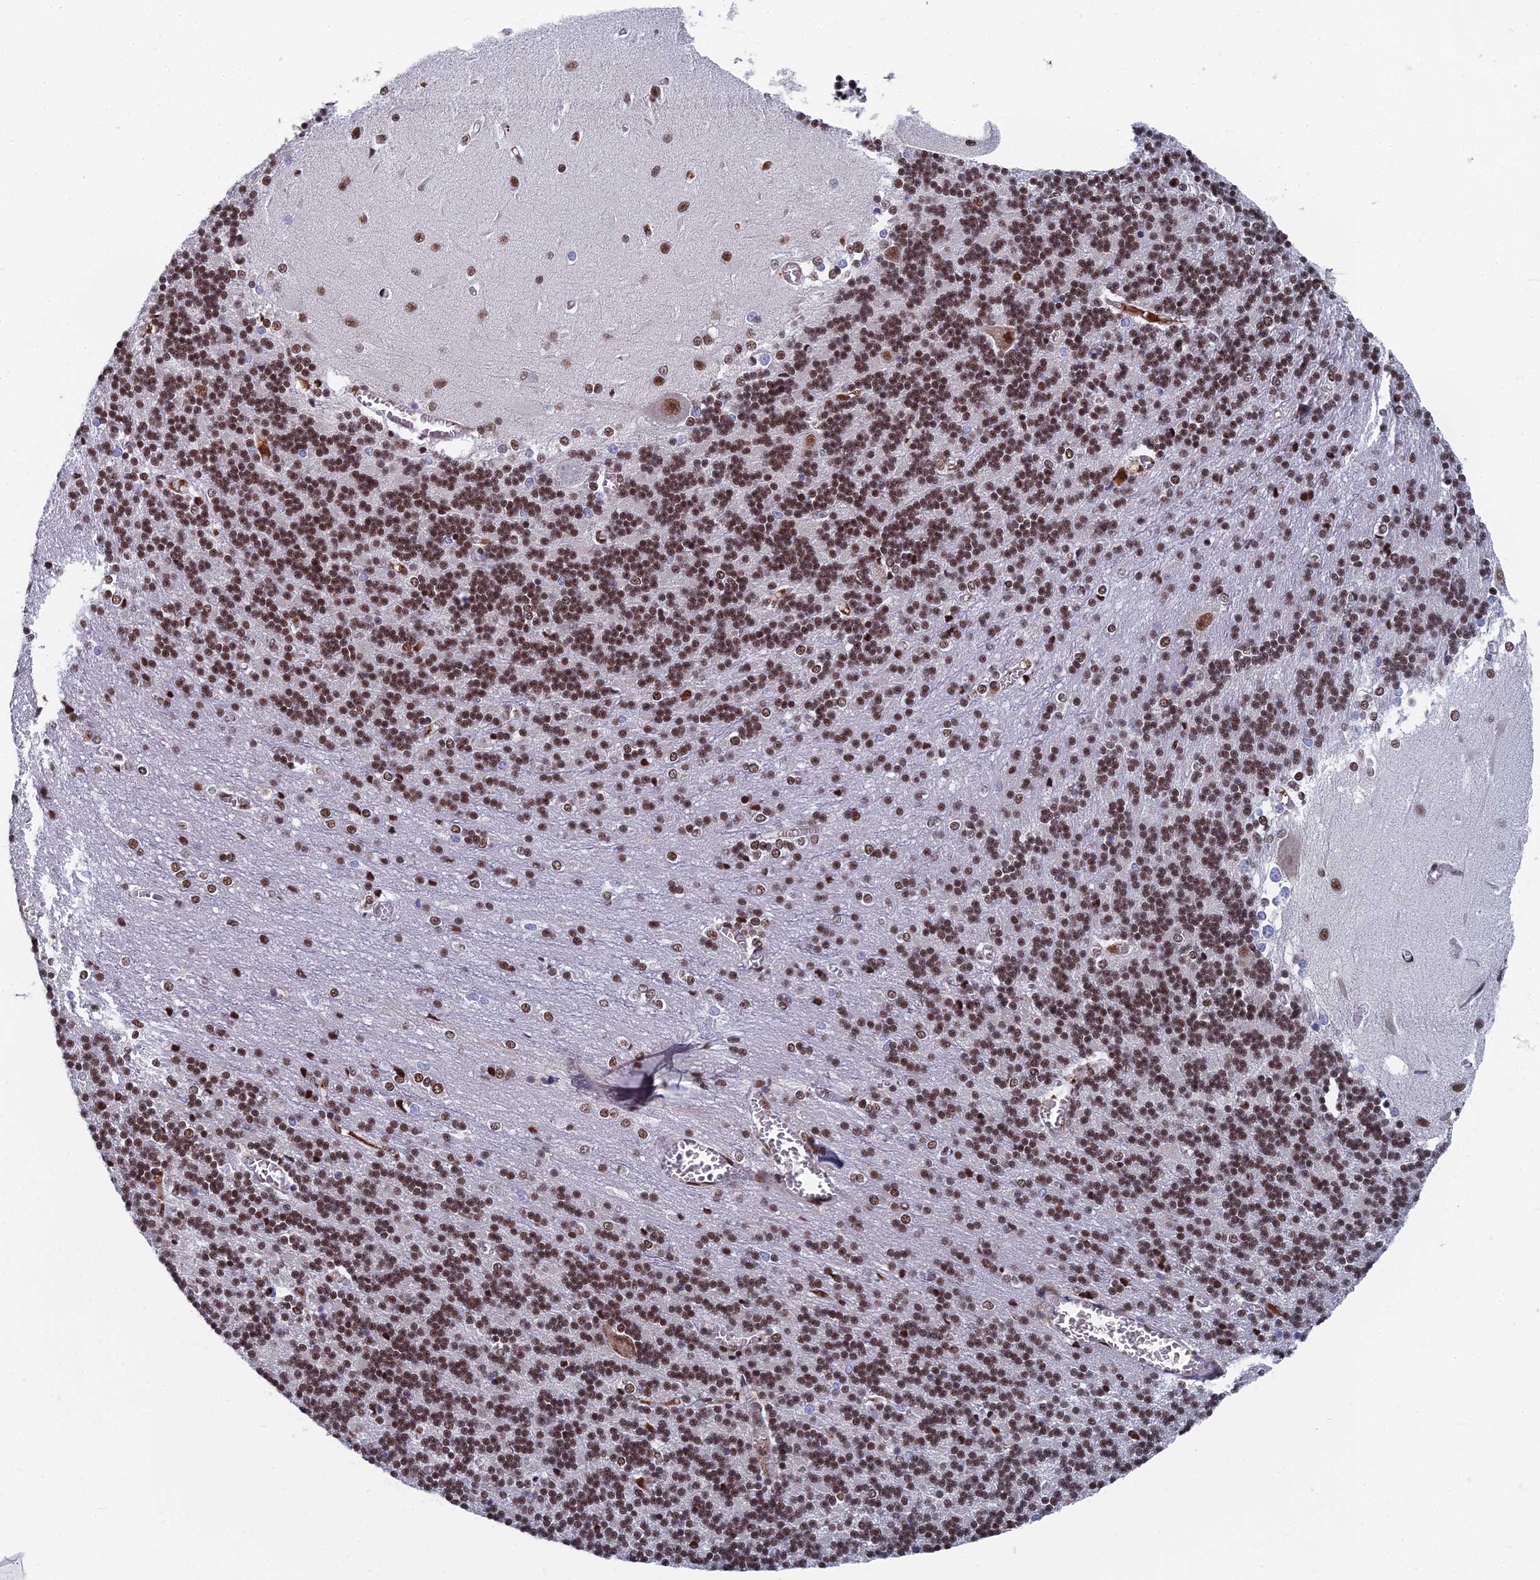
{"staining": {"intensity": "moderate", "quantity": "25%-75%", "location": "nuclear"}, "tissue": "cerebellum", "cell_type": "Cells in granular layer", "image_type": "normal", "snomed": [{"axis": "morphology", "description": "Normal tissue, NOS"}, {"axis": "topography", "description": "Cerebellum"}], "caption": "Moderate nuclear protein staining is appreciated in about 25%-75% of cells in granular layer in cerebellum.", "gene": "TAF13", "patient": {"sex": "male", "age": 37}}